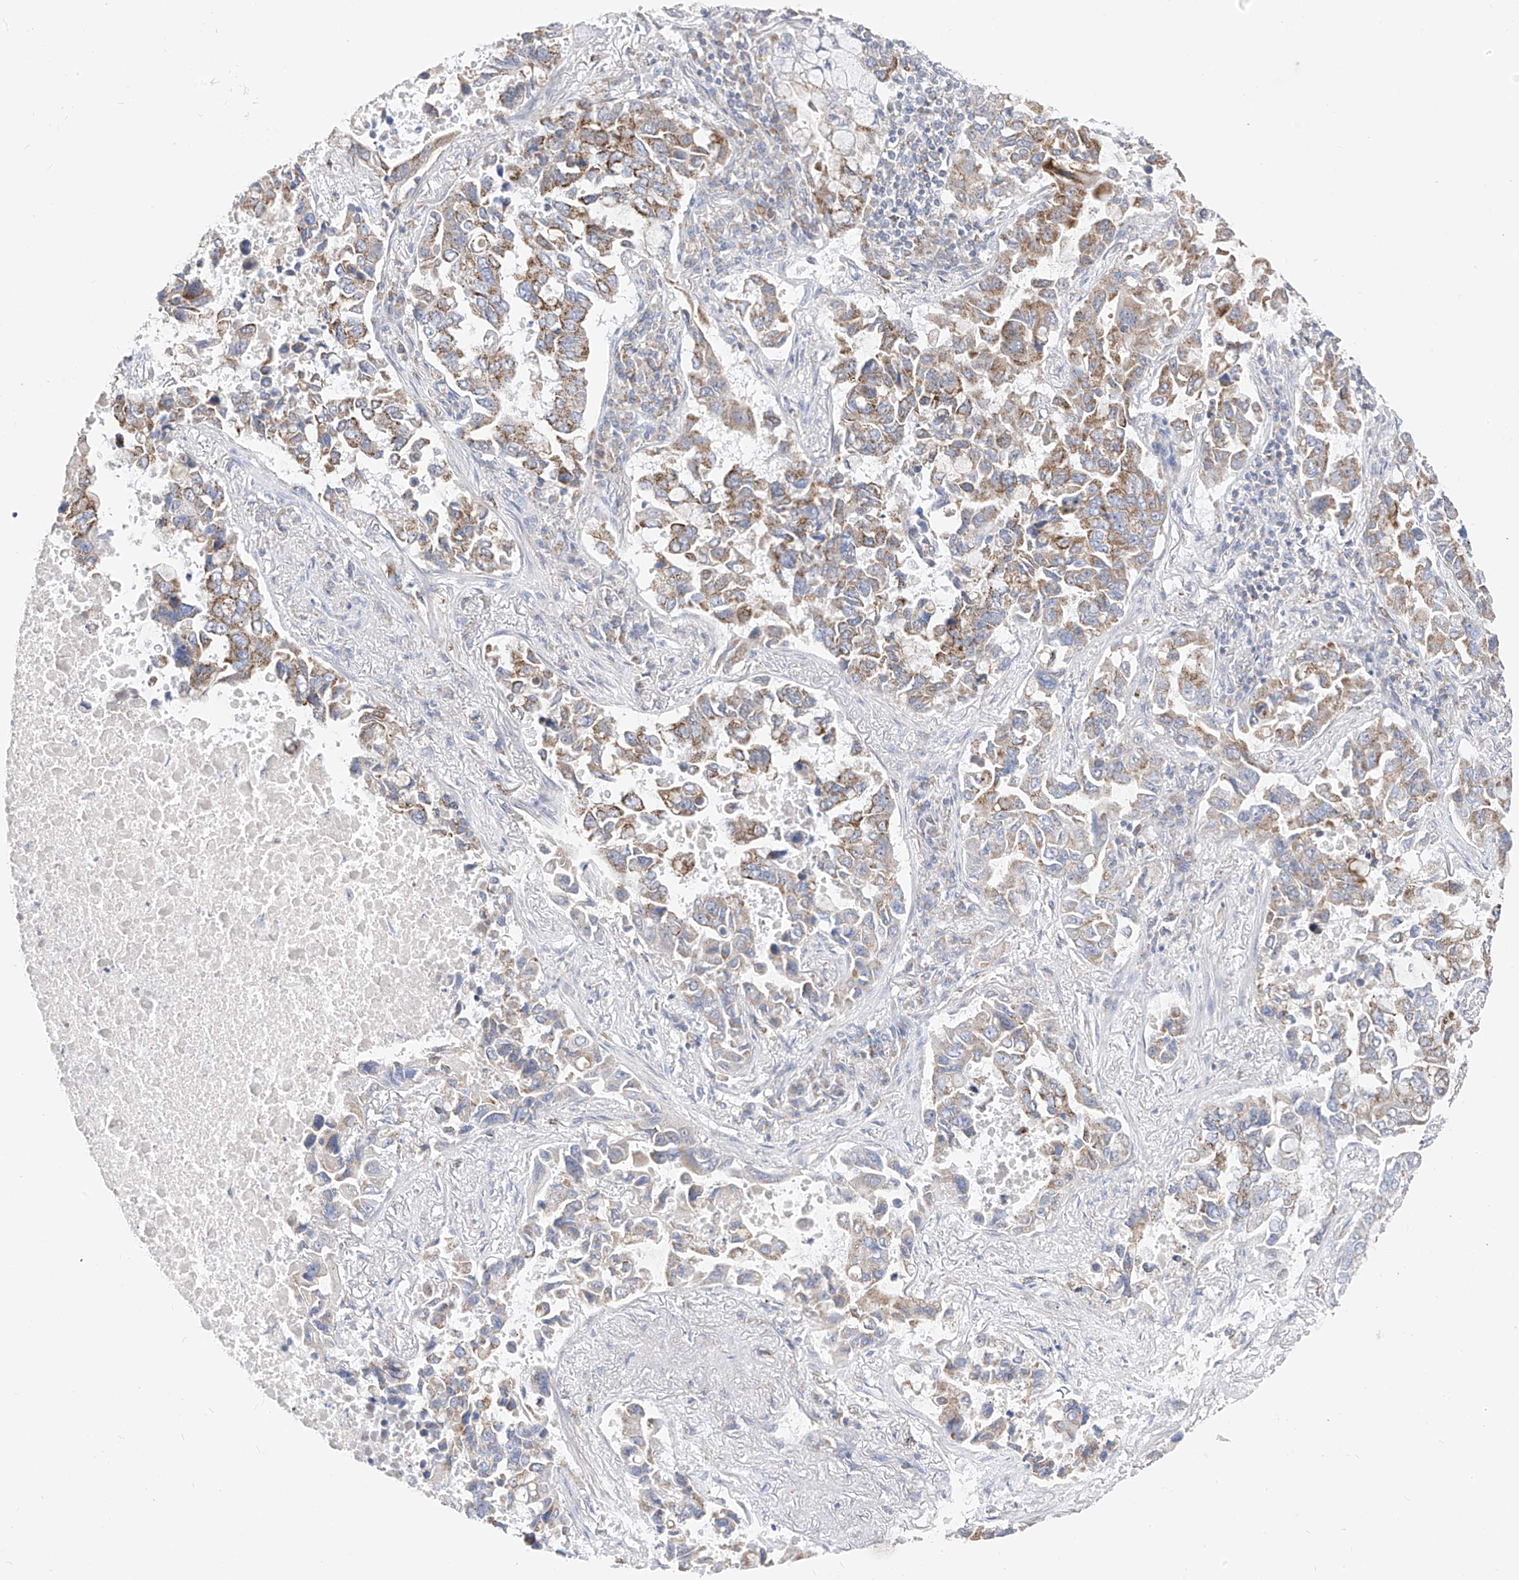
{"staining": {"intensity": "moderate", "quantity": ">75%", "location": "cytoplasmic/membranous"}, "tissue": "lung cancer", "cell_type": "Tumor cells", "image_type": "cancer", "snomed": [{"axis": "morphology", "description": "Adenocarcinoma, NOS"}, {"axis": "topography", "description": "Lung"}], "caption": "There is medium levels of moderate cytoplasmic/membranous expression in tumor cells of lung cancer (adenocarcinoma), as demonstrated by immunohistochemical staining (brown color).", "gene": "RASA2", "patient": {"sex": "male", "age": 64}}